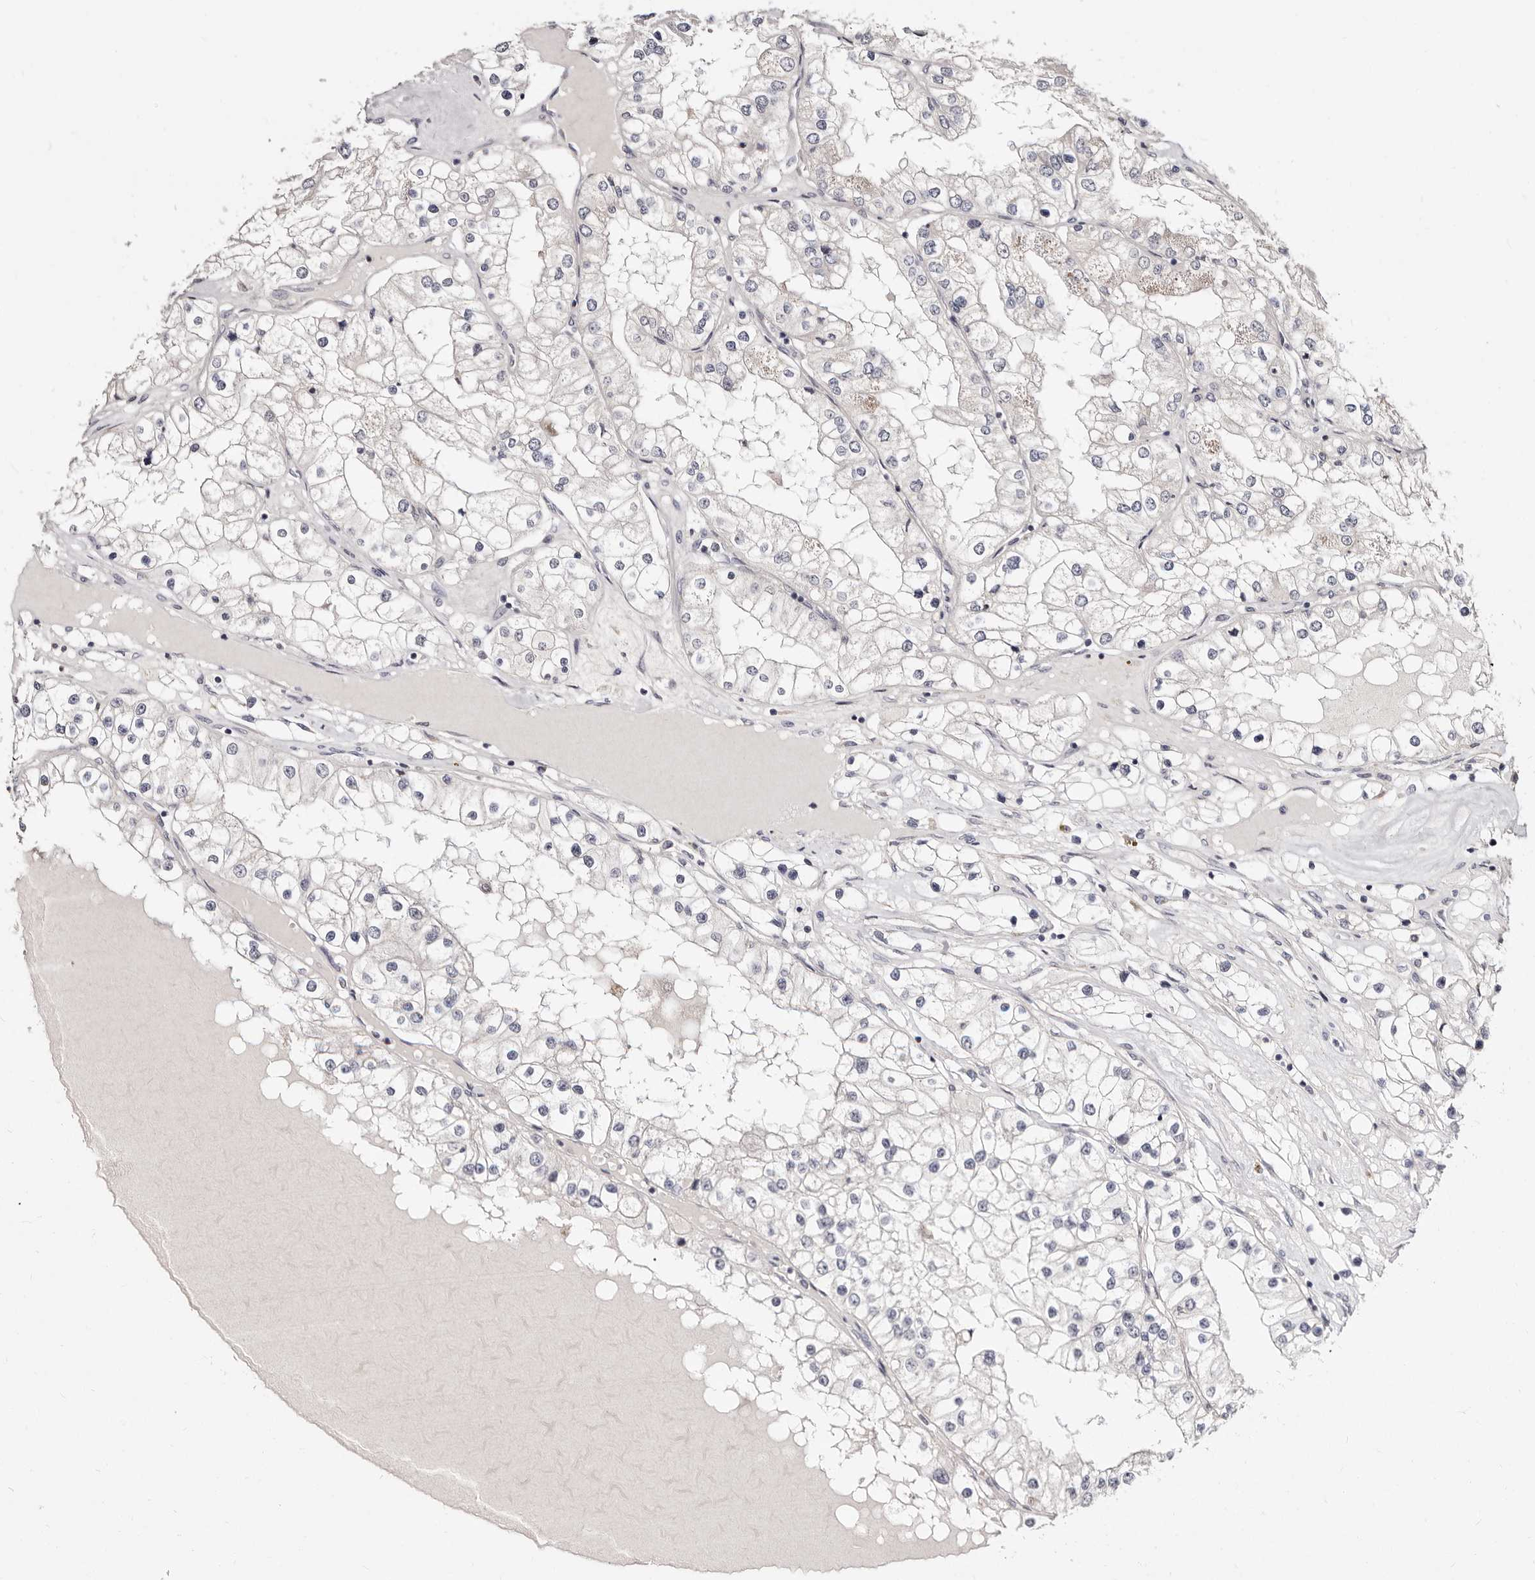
{"staining": {"intensity": "negative", "quantity": "none", "location": "none"}, "tissue": "renal cancer", "cell_type": "Tumor cells", "image_type": "cancer", "snomed": [{"axis": "morphology", "description": "Adenocarcinoma, NOS"}, {"axis": "topography", "description": "Kidney"}], "caption": "This is a photomicrograph of immunohistochemistry staining of renal cancer, which shows no staining in tumor cells.", "gene": "KLHL4", "patient": {"sex": "male", "age": 68}}